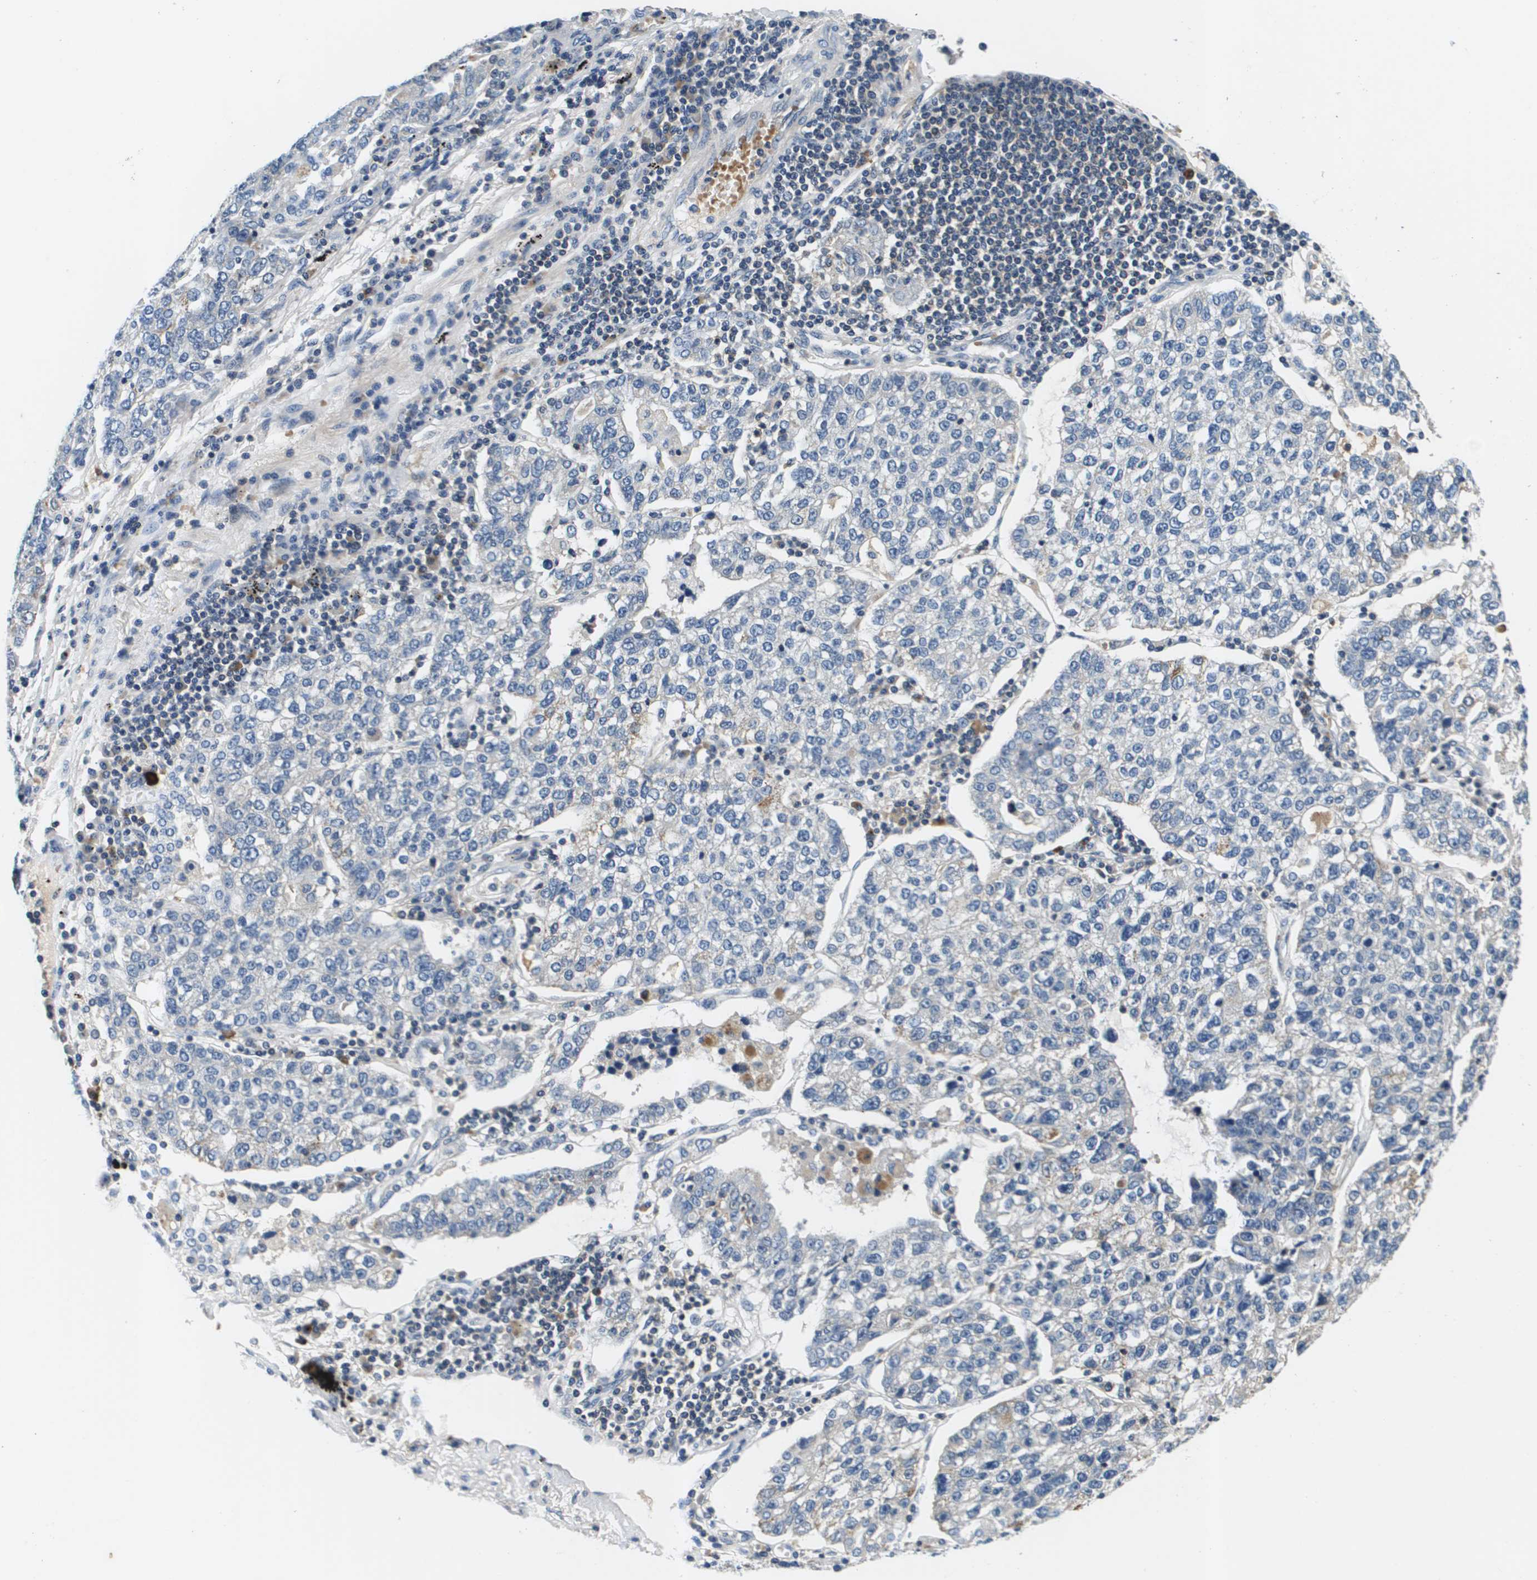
{"staining": {"intensity": "negative", "quantity": "none", "location": "none"}, "tissue": "lung cancer", "cell_type": "Tumor cells", "image_type": "cancer", "snomed": [{"axis": "morphology", "description": "Adenocarcinoma, NOS"}, {"axis": "topography", "description": "Lung"}], "caption": "The photomicrograph demonstrates no significant staining in tumor cells of lung cancer.", "gene": "KCNQ5", "patient": {"sex": "male", "age": 49}}